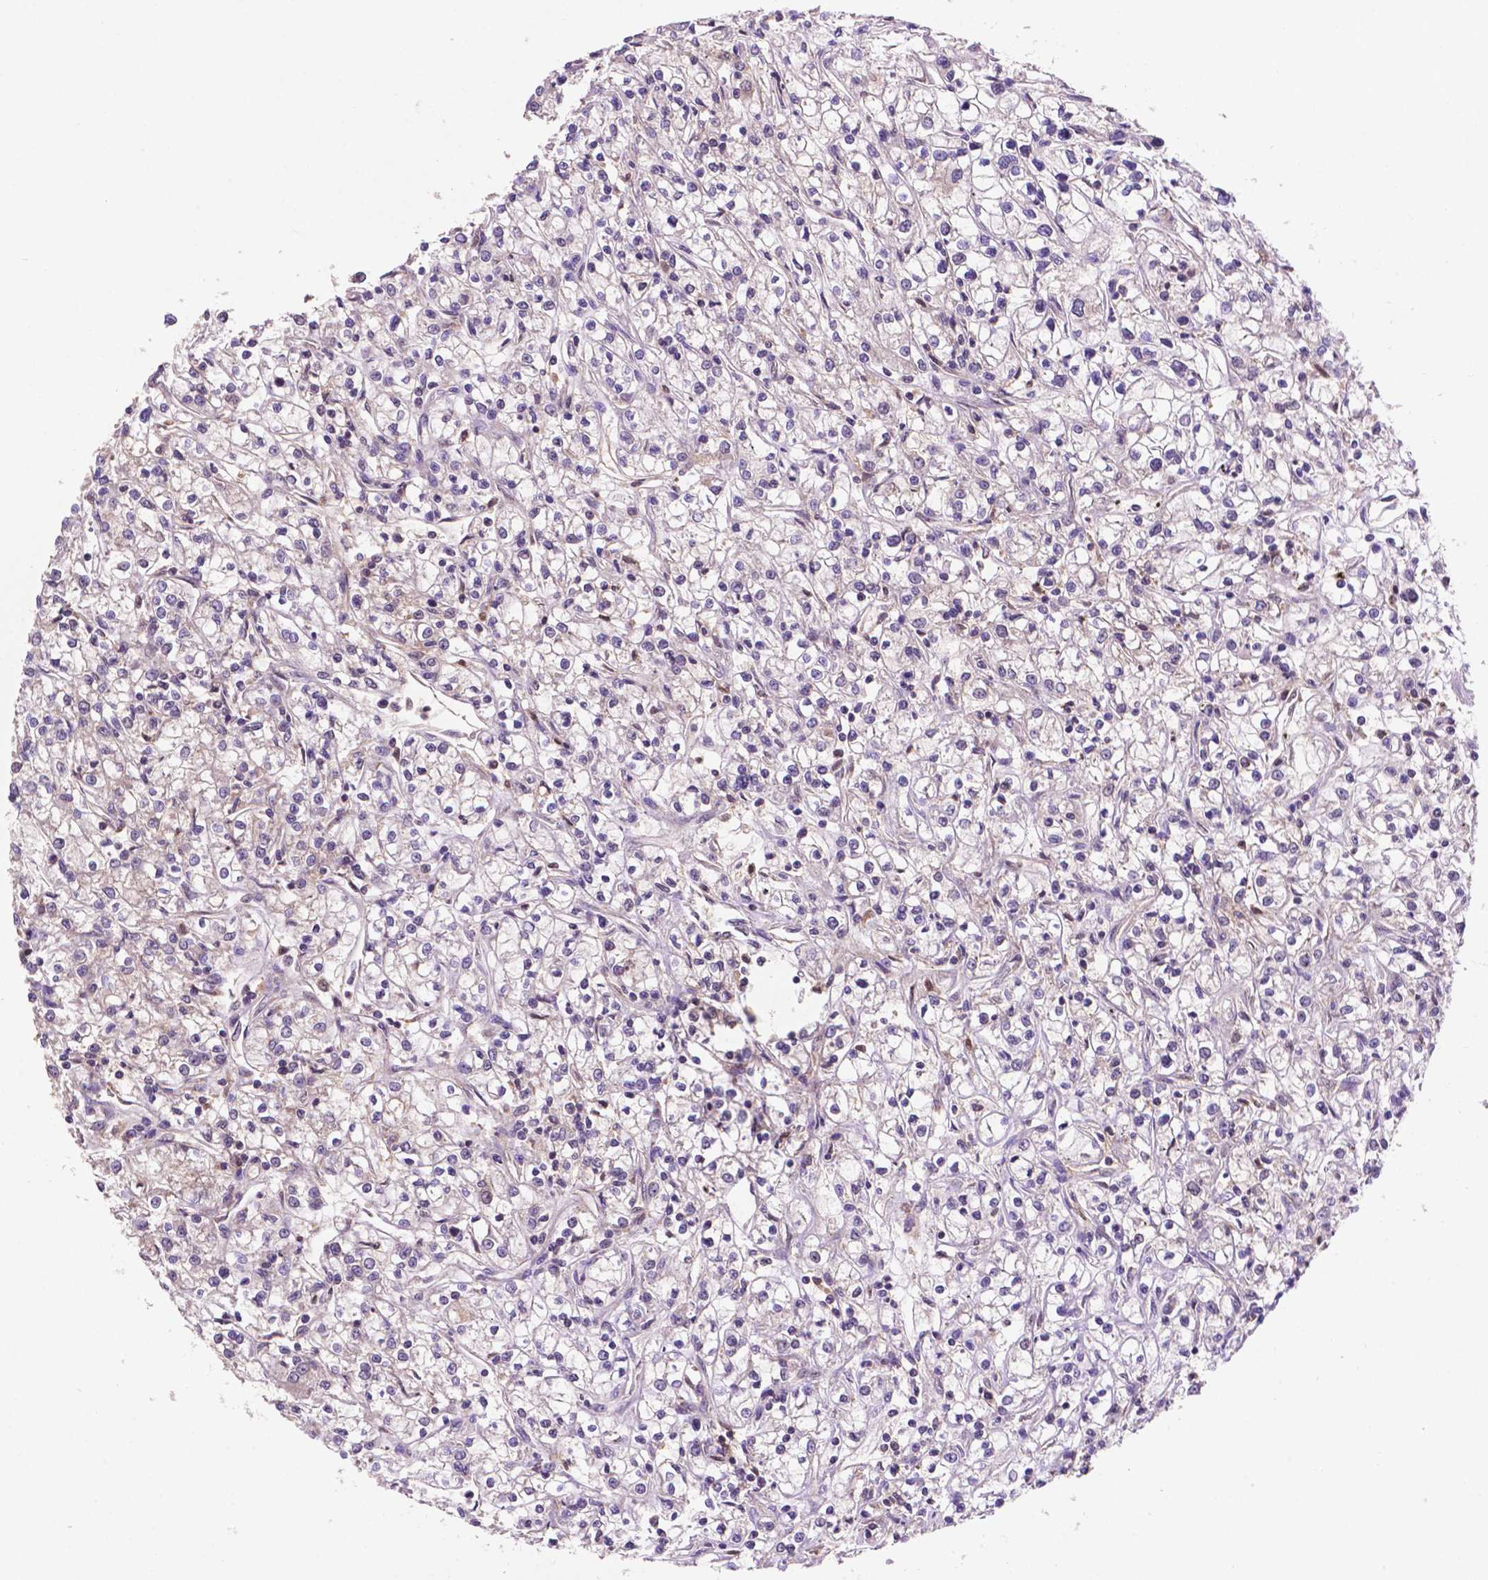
{"staining": {"intensity": "negative", "quantity": "none", "location": "none"}, "tissue": "renal cancer", "cell_type": "Tumor cells", "image_type": "cancer", "snomed": [{"axis": "morphology", "description": "Adenocarcinoma, NOS"}, {"axis": "topography", "description": "Kidney"}], "caption": "Tumor cells show no significant expression in renal cancer. (Stains: DAB immunohistochemistry (IHC) with hematoxylin counter stain, Microscopy: brightfield microscopy at high magnification).", "gene": "UBE2L6", "patient": {"sex": "female", "age": 59}}